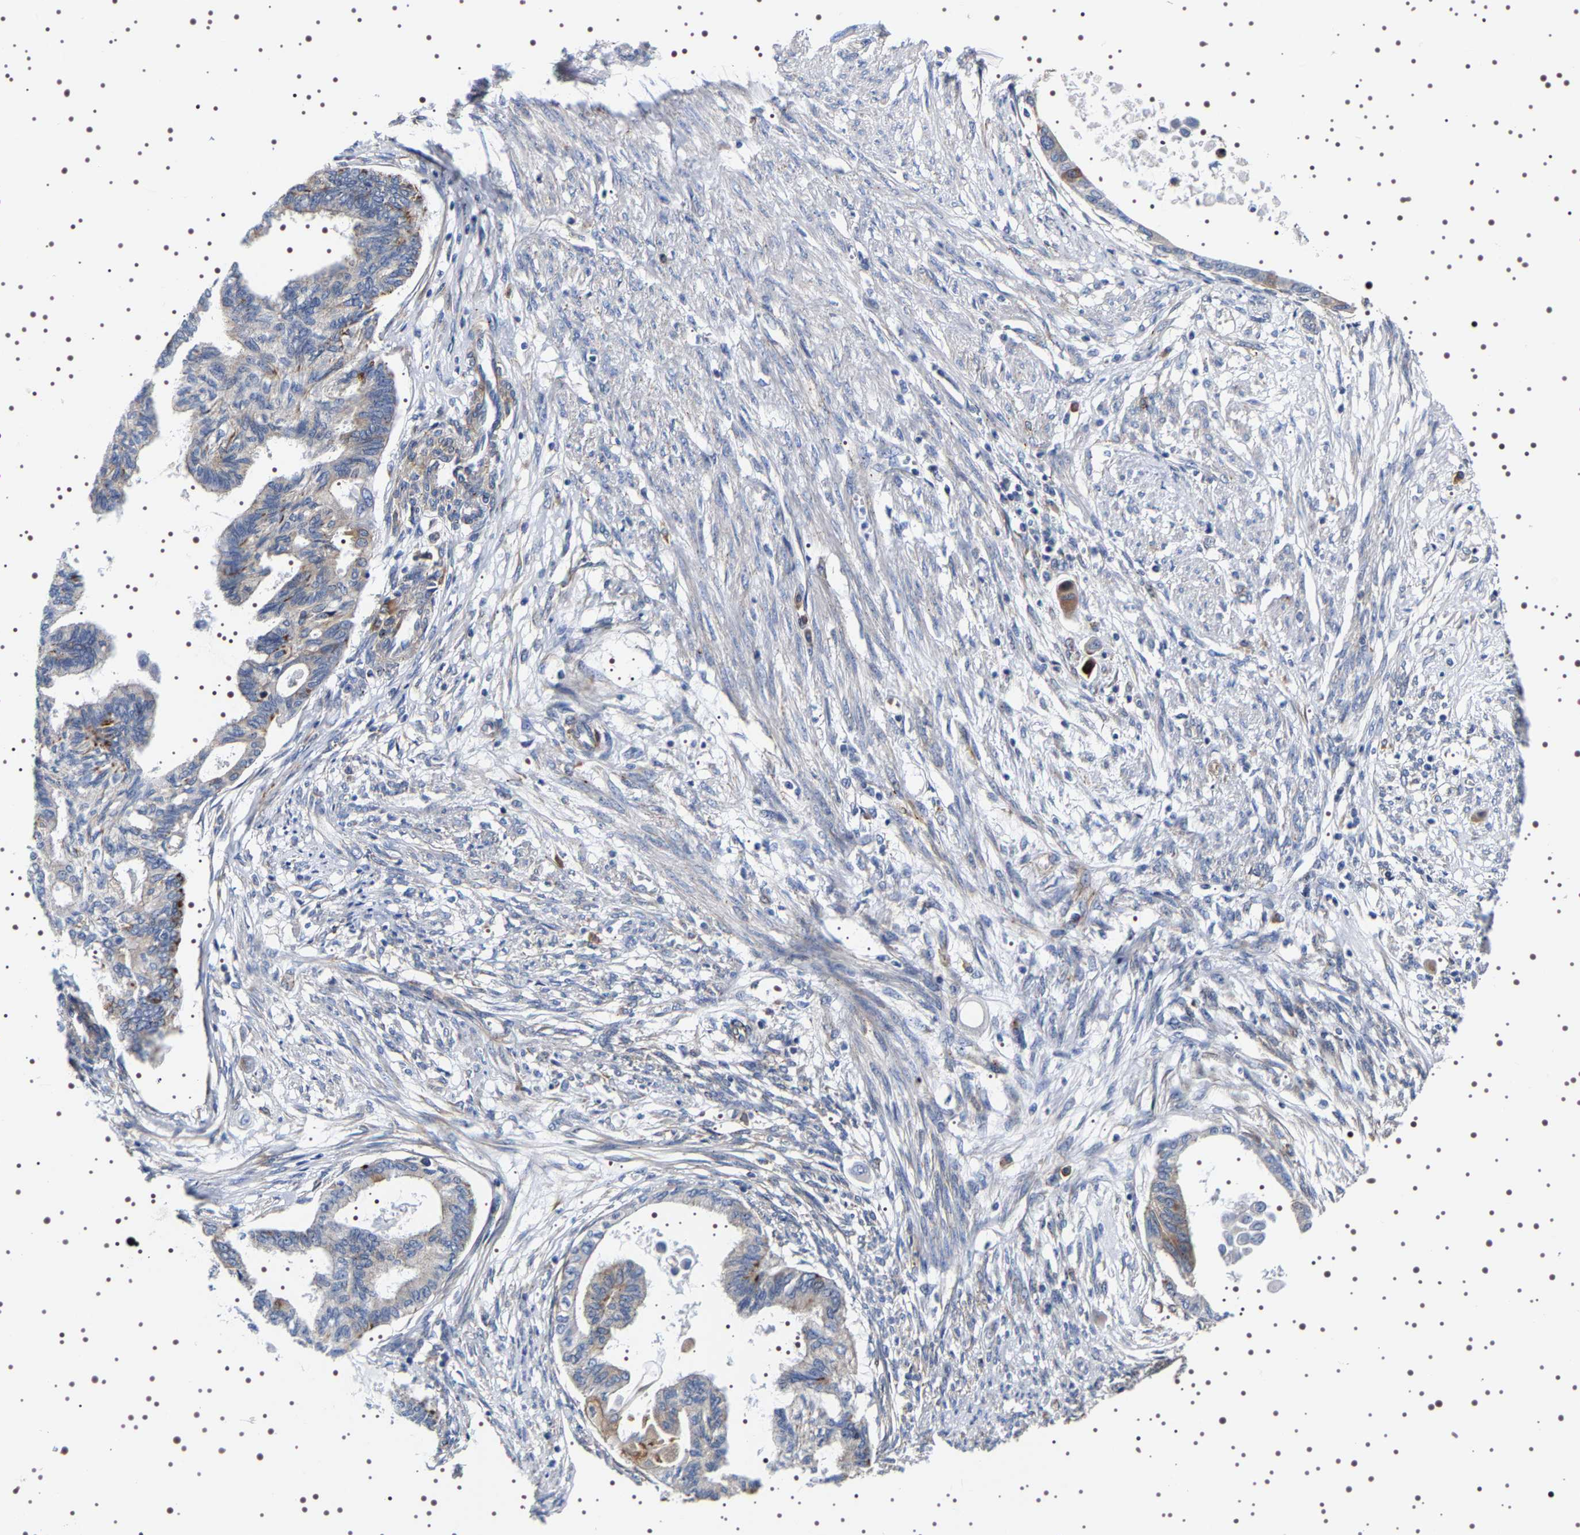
{"staining": {"intensity": "moderate", "quantity": "<25%", "location": "cytoplasmic/membranous"}, "tissue": "cervical cancer", "cell_type": "Tumor cells", "image_type": "cancer", "snomed": [{"axis": "morphology", "description": "Normal tissue, NOS"}, {"axis": "morphology", "description": "Adenocarcinoma, NOS"}, {"axis": "topography", "description": "Cervix"}, {"axis": "topography", "description": "Endometrium"}], "caption": "DAB immunohistochemical staining of cervical cancer (adenocarcinoma) shows moderate cytoplasmic/membranous protein expression in about <25% of tumor cells.", "gene": "SQLE", "patient": {"sex": "female", "age": 86}}